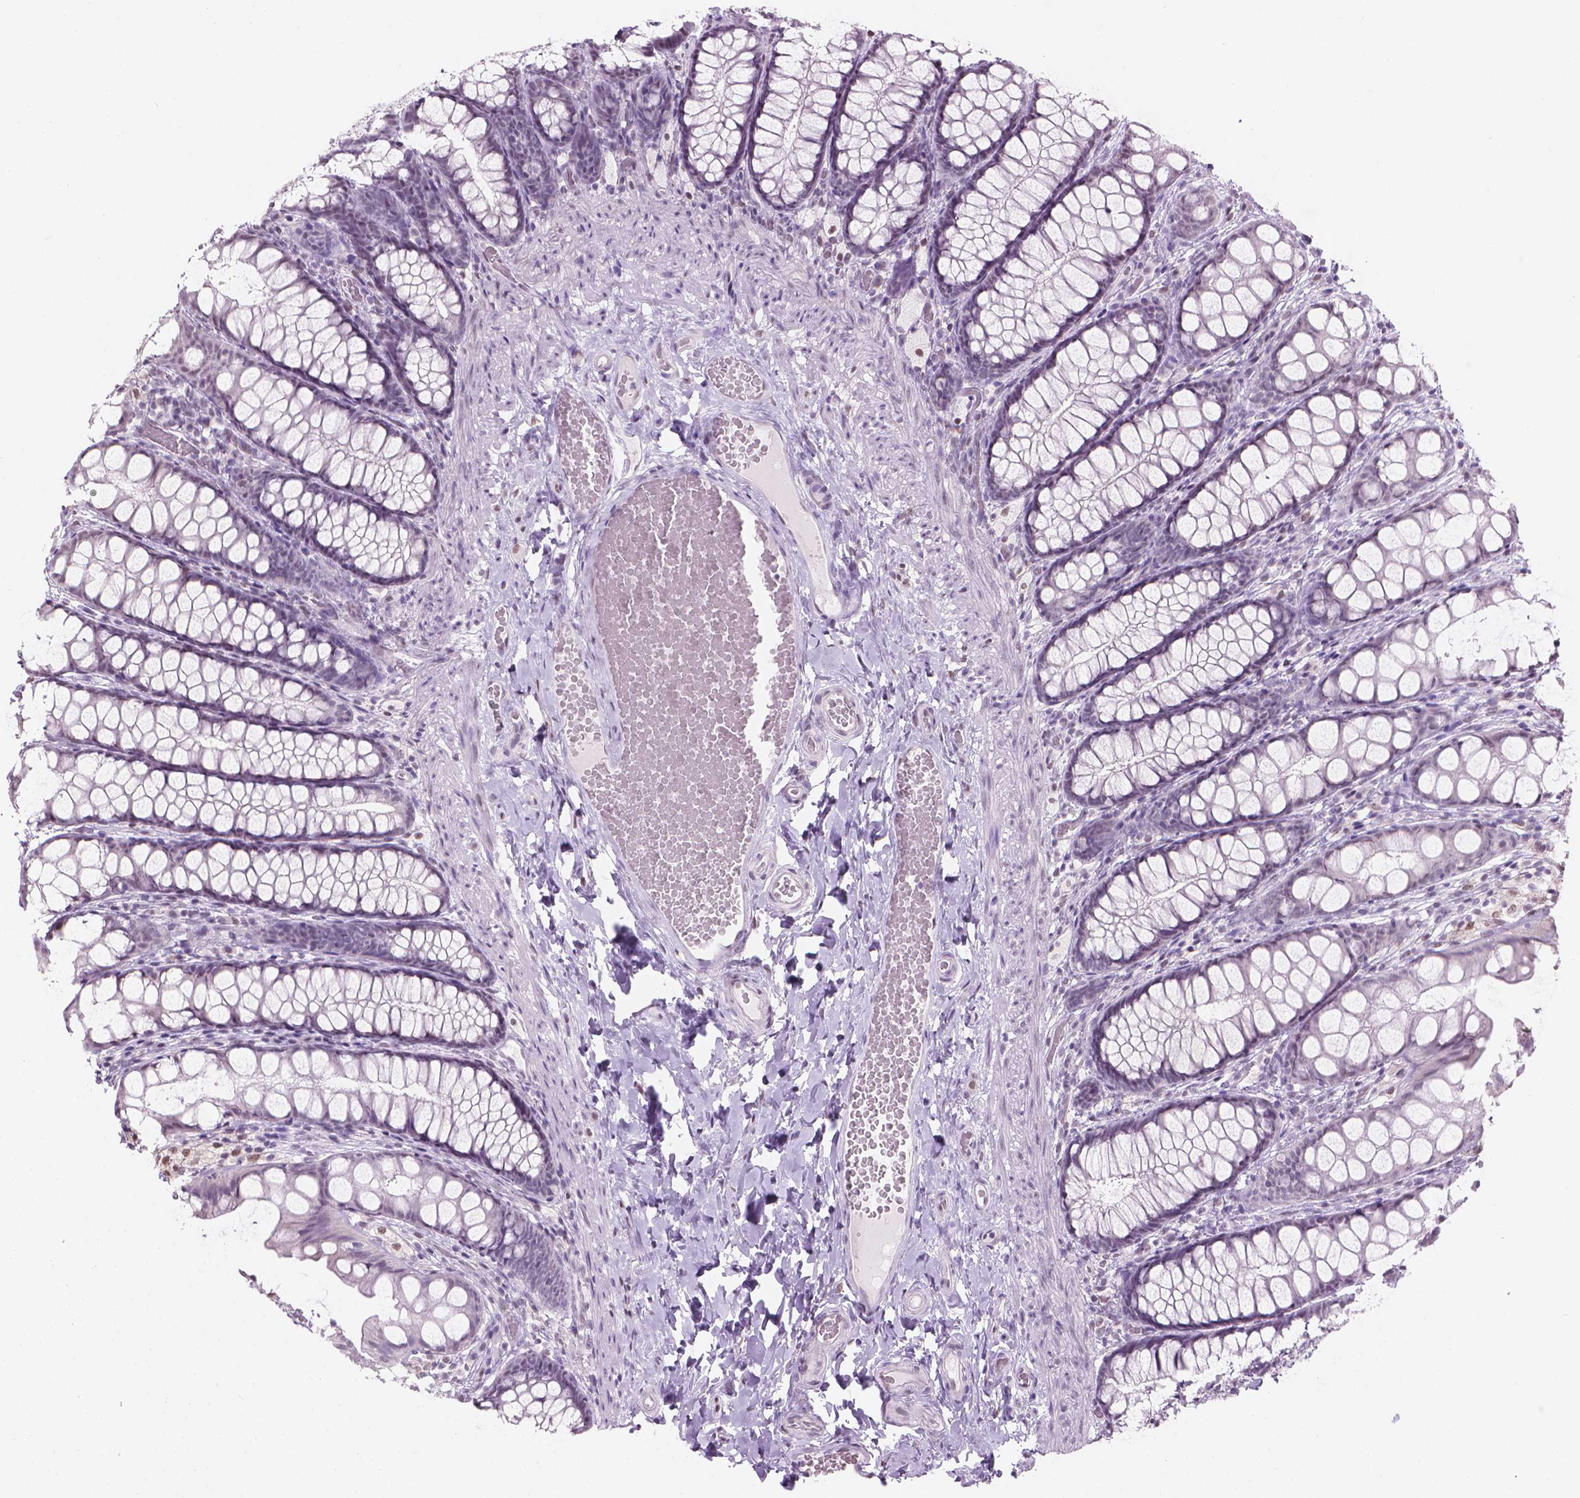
{"staining": {"intensity": "negative", "quantity": "none", "location": "none"}, "tissue": "colon", "cell_type": "Endothelial cells", "image_type": "normal", "snomed": [{"axis": "morphology", "description": "Normal tissue, NOS"}, {"axis": "topography", "description": "Colon"}], "caption": "Immunohistochemistry (IHC) micrograph of normal colon: human colon stained with DAB shows no significant protein staining in endothelial cells. The staining is performed using DAB brown chromogen with nuclei counter-stained in using hematoxylin.", "gene": "PIAS2", "patient": {"sex": "male", "age": 47}}